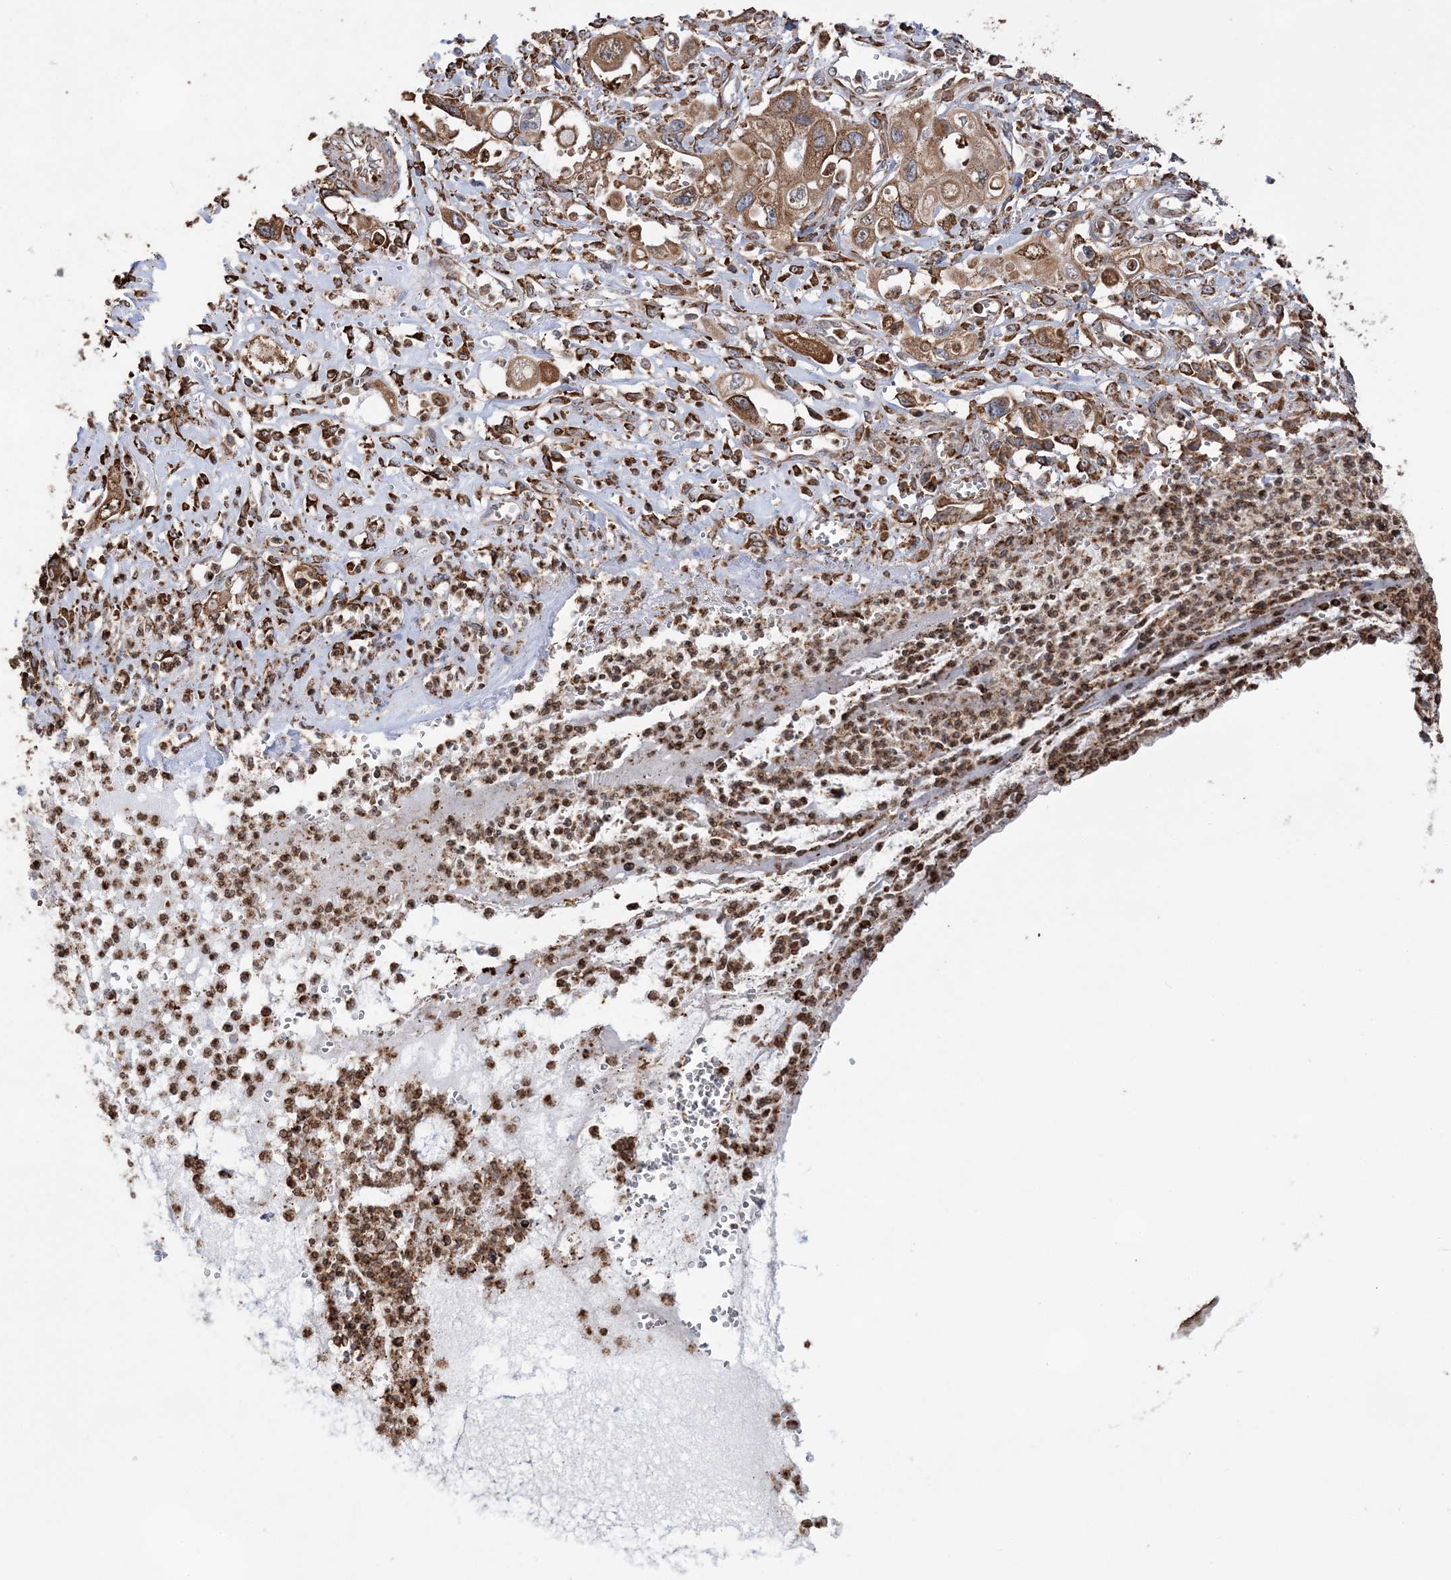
{"staining": {"intensity": "moderate", "quantity": ">75%", "location": "cytoplasmic/membranous"}, "tissue": "pancreatic cancer", "cell_type": "Tumor cells", "image_type": "cancer", "snomed": [{"axis": "morphology", "description": "Adenocarcinoma, NOS"}, {"axis": "topography", "description": "Pancreas"}], "caption": "This micrograph exhibits pancreatic adenocarcinoma stained with immunohistochemistry to label a protein in brown. The cytoplasmic/membranous of tumor cells show moderate positivity for the protein. Nuclei are counter-stained blue.", "gene": "WDR12", "patient": {"sex": "male", "age": 68}}